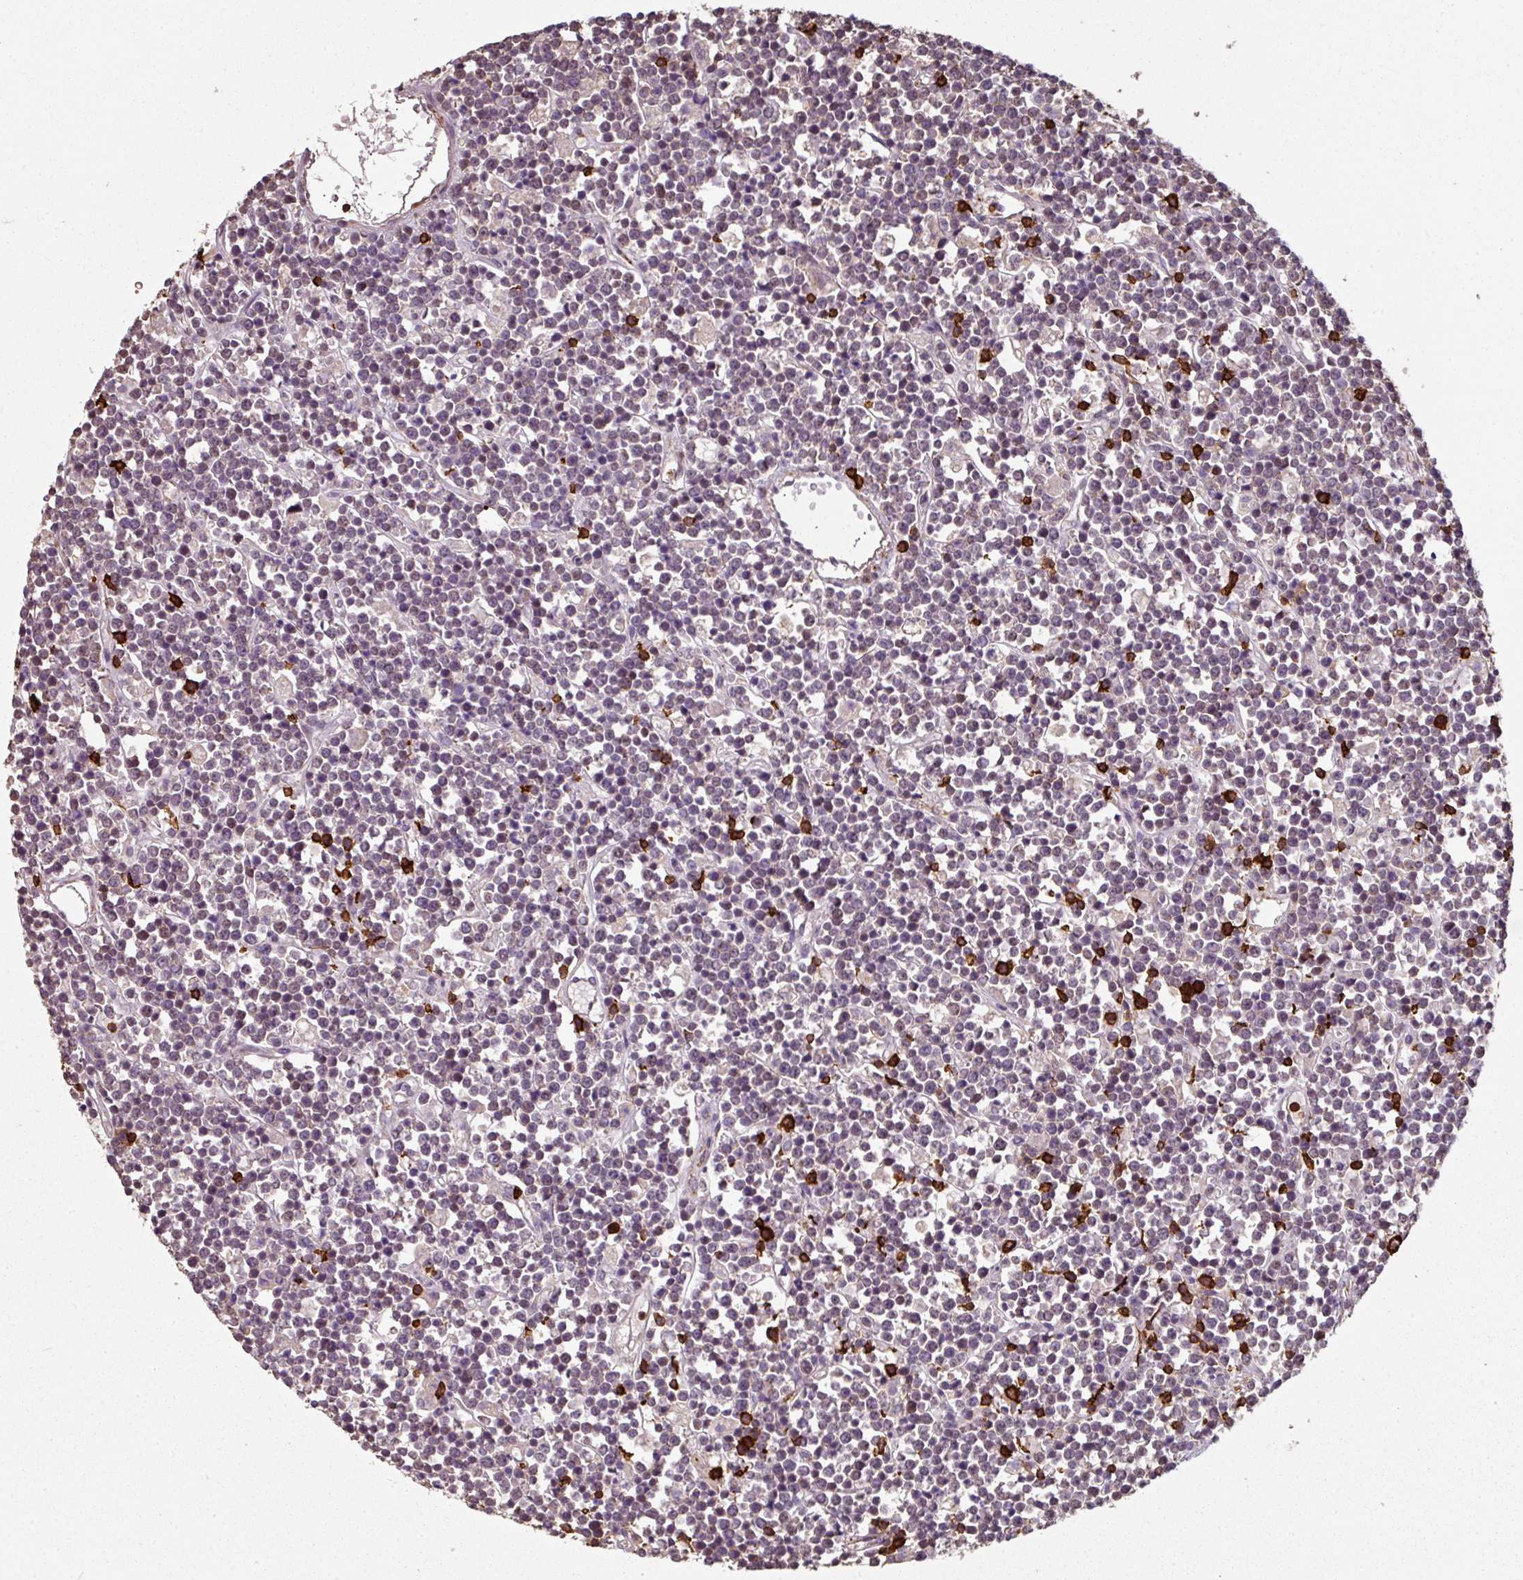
{"staining": {"intensity": "negative", "quantity": "none", "location": "none"}, "tissue": "lymphoma", "cell_type": "Tumor cells", "image_type": "cancer", "snomed": [{"axis": "morphology", "description": "Malignant lymphoma, non-Hodgkin's type, High grade"}, {"axis": "topography", "description": "Ovary"}], "caption": "Immunohistochemistry (IHC) of human lymphoma shows no expression in tumor cells.", "gene": "OLFML2B", "patient": {"sex": "female", "age": 56}}